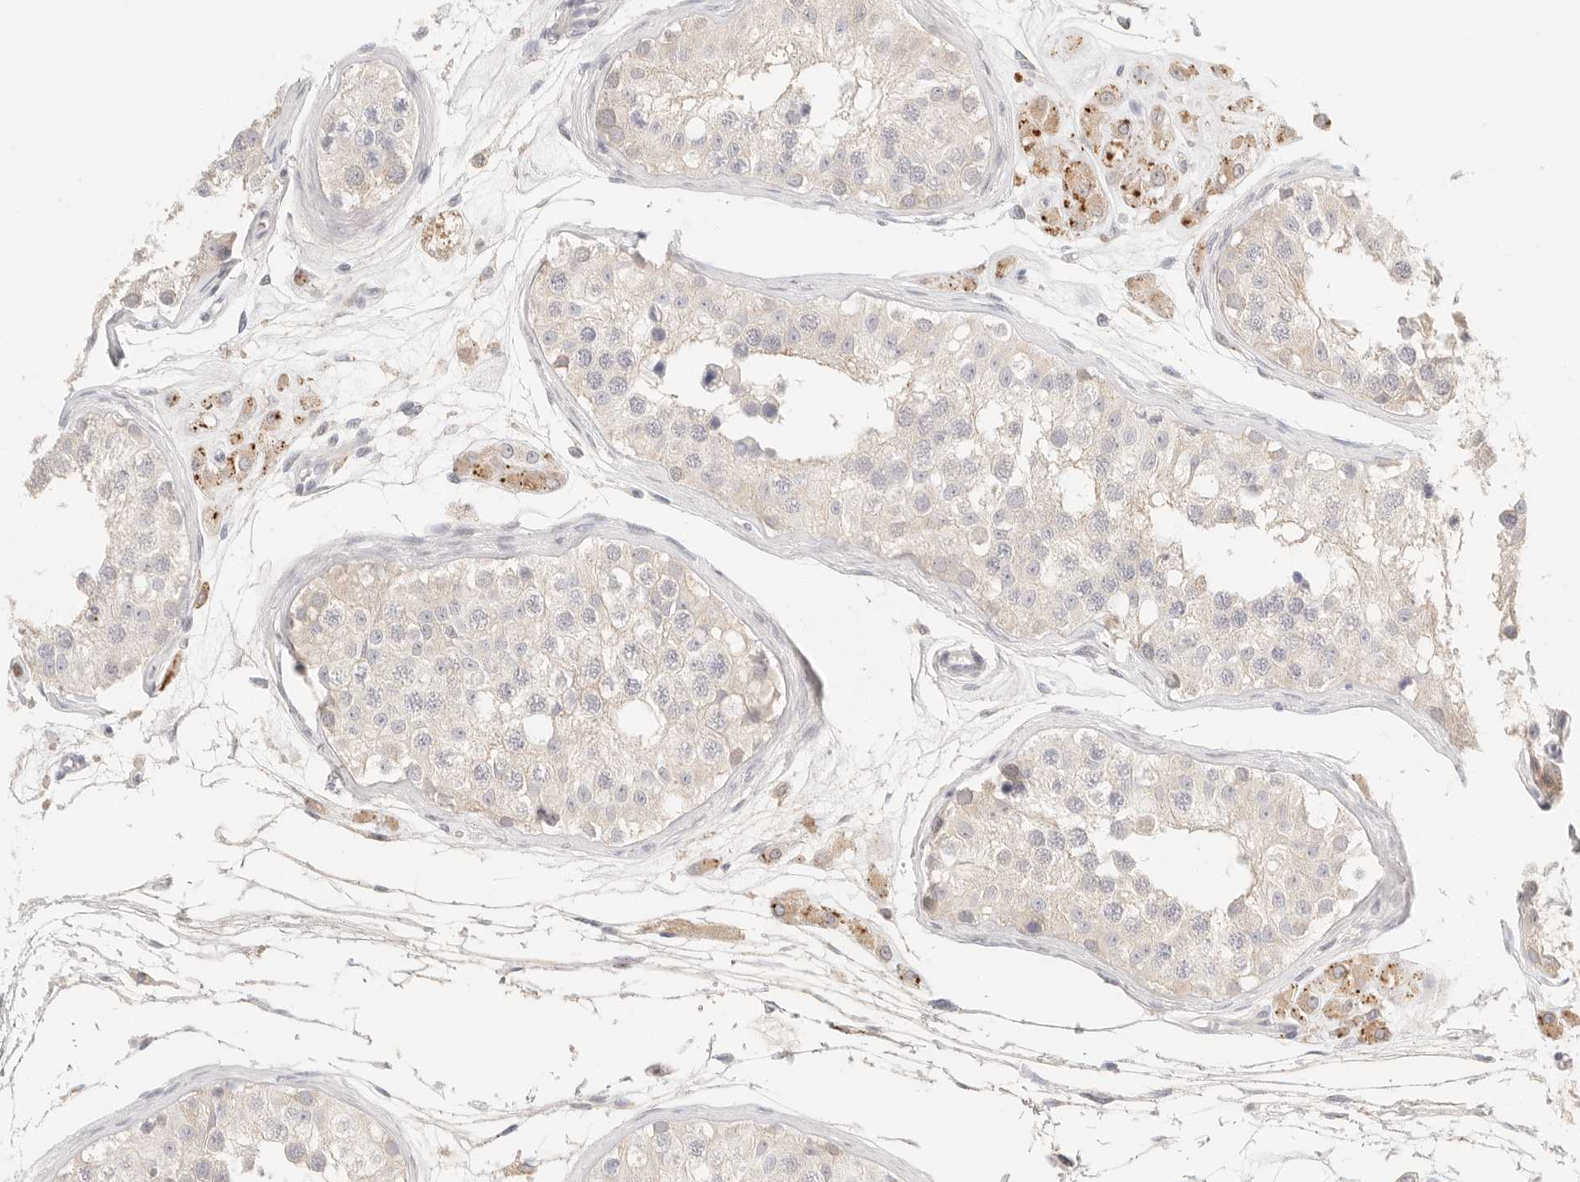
{"staining": {"intensity": "weak", "quantity": "<25%", "location": "cytoplasmic/membranous"}, "tissue": "testis", "cell_type": "Cells in seminiferous ducts", "image_type": "normal", "snomed": [{"axis": "morphology", "description": "Normal tissue, NOS"}, {"axis": "morphology", "description": "Adenocarcinoma, metastatic, NOS"}, {"axis": "topography", "description": "Testis"}], "caption": "DAB immunohistochemical staining of unremarkable human testis reveals no significant positivity in cells in seminiferous ducts. (Stains: DAB IHC with hematoxylin counter stain, Microscopy: brightfield microscopy at high magnification).", "gene": "CEP120", "patient": {"sex": "male", "age": 26}}